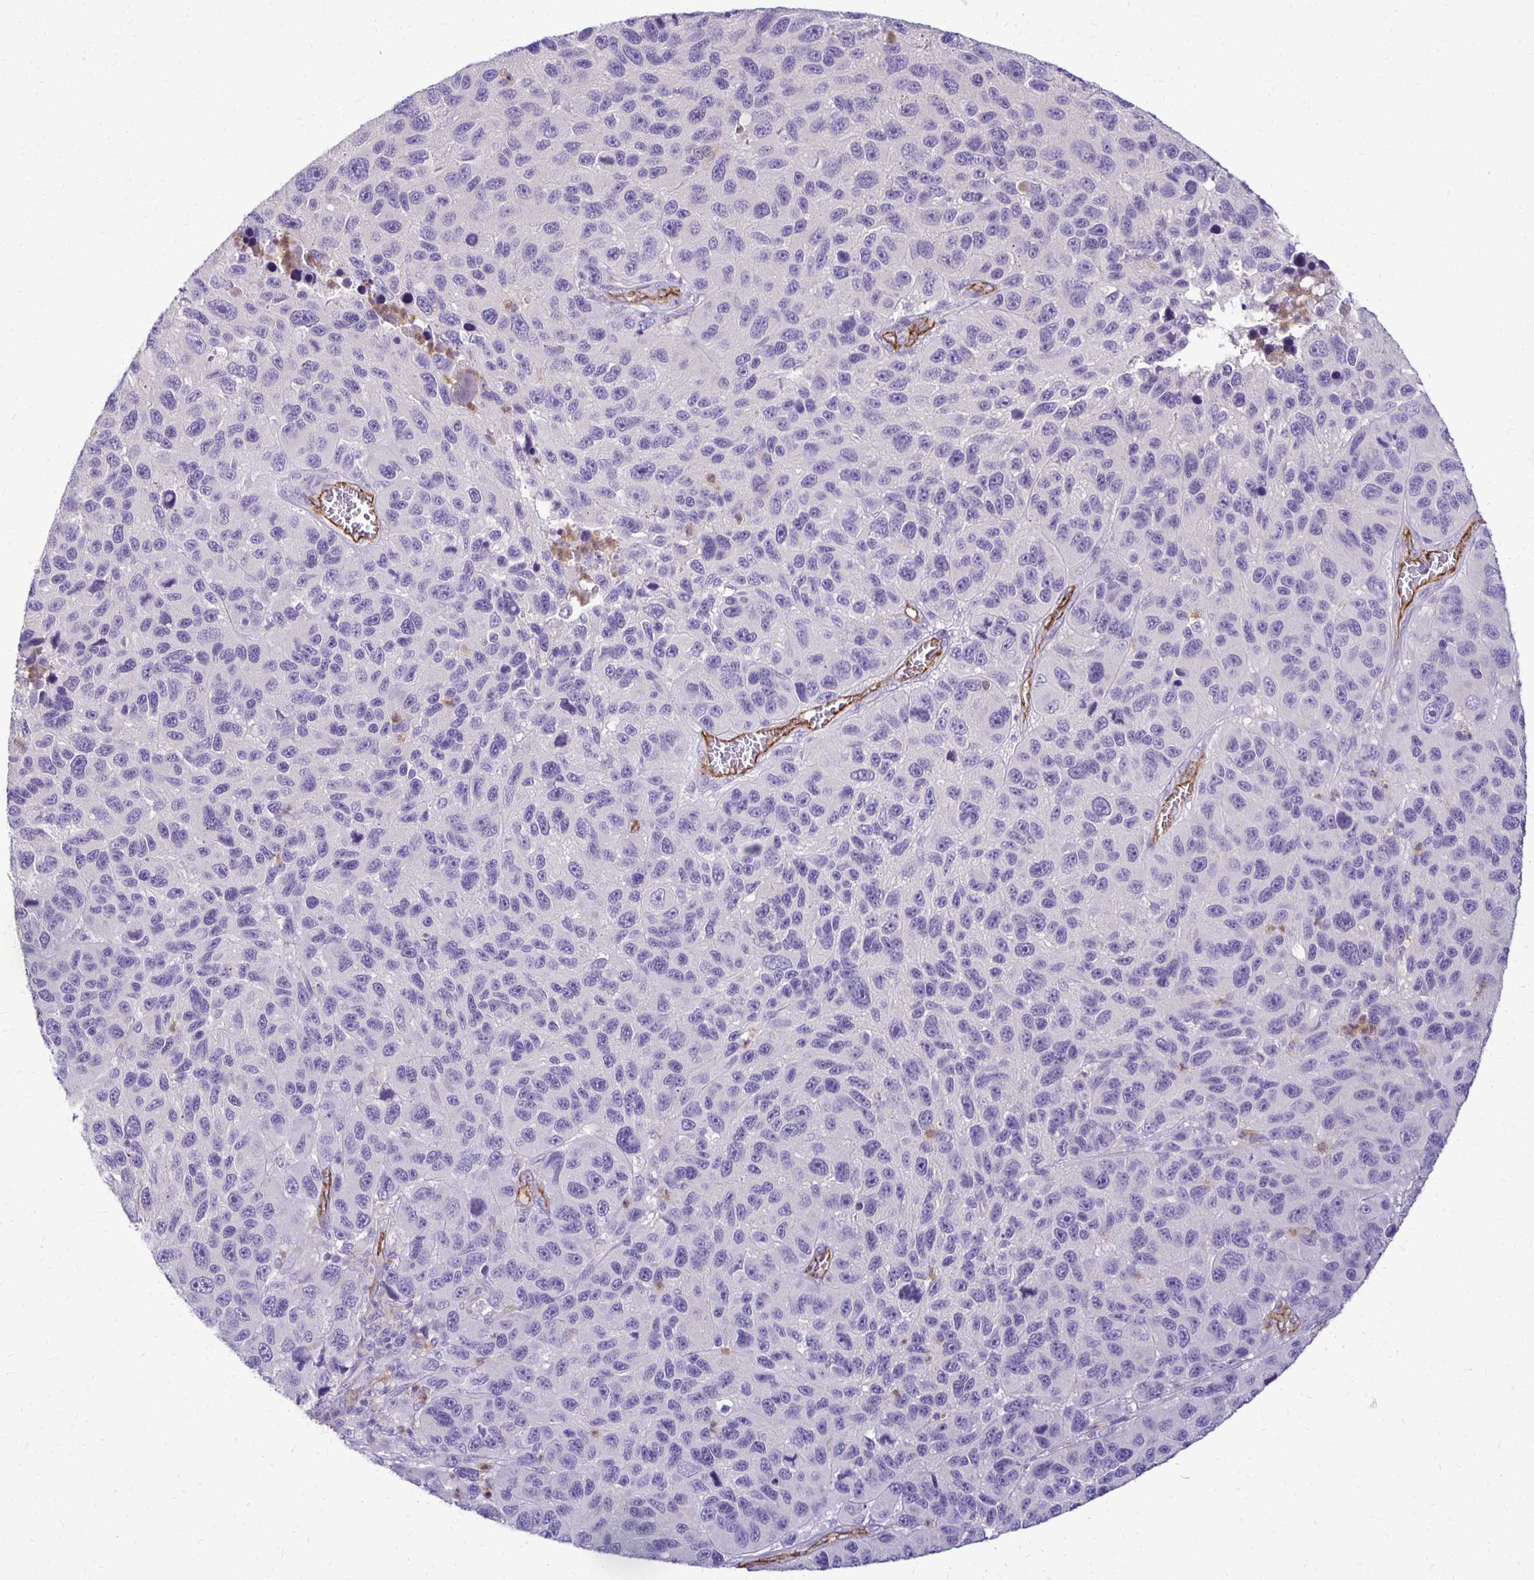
{"staining": {"intensity": "negative", "quantity": "none", "location": "none"}, "tissue": "melanoma", "cell_type": "Tumor cells", "image_type": "cancer", "snomed": [{"axis": "morphology", "description": "Malignant melanoma, NOS"}, {"axis": "topography", "description": "Skin"}], "caption": "IHC photomicrograph of malignant melanoma stained for a protein (brown), which demonstrates no staining in tumor cells.", "gene": "TTYH1", "patient": {"sex": "male", "age": 53}}